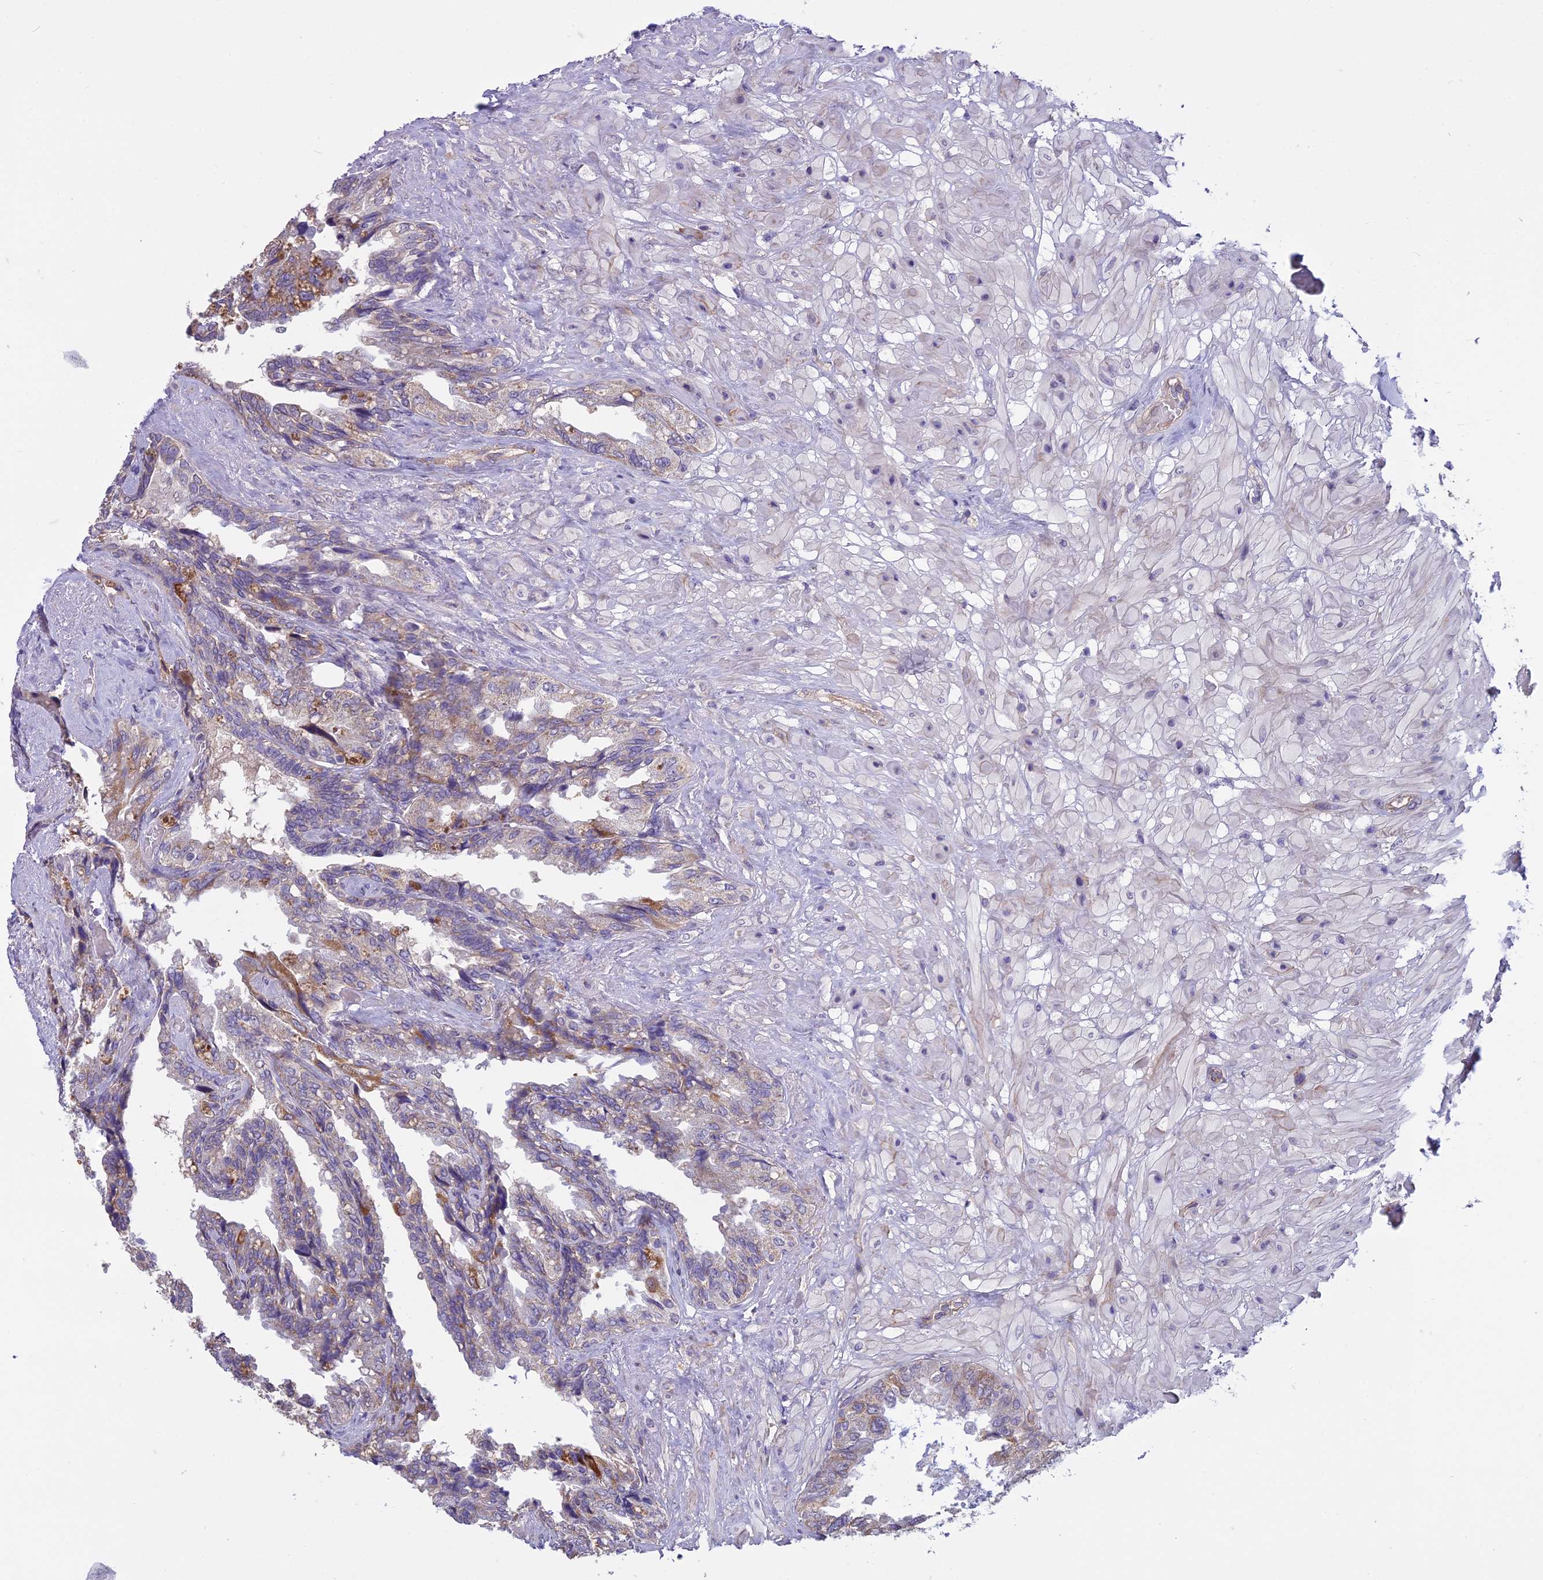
{"staining": {"intensity": "moderate", "quantity": "25%-75%", "location": "cytoplasmic/membranous"}, "tissue": "seminal vesicle", "cell_type": "Glandular cells", "image_type": "normal", "snomed": [{"axis": "morphology", "description": "Normal tissue, NOS"}, {"axis": "topography", "description": "Seminal veicle"}, {"axis": "topography", "description": "Peripheral nerve tissue"}], "caption": "A brown stain highlights moderate cytoplasmic/membranous staining of a protein in glandular cells of benign human seminal vesicle. (DAB IHC with brightfield microscopy, high magnification).", "gene": "DUS2", "patient": {"sex": "male", "age": 60}}